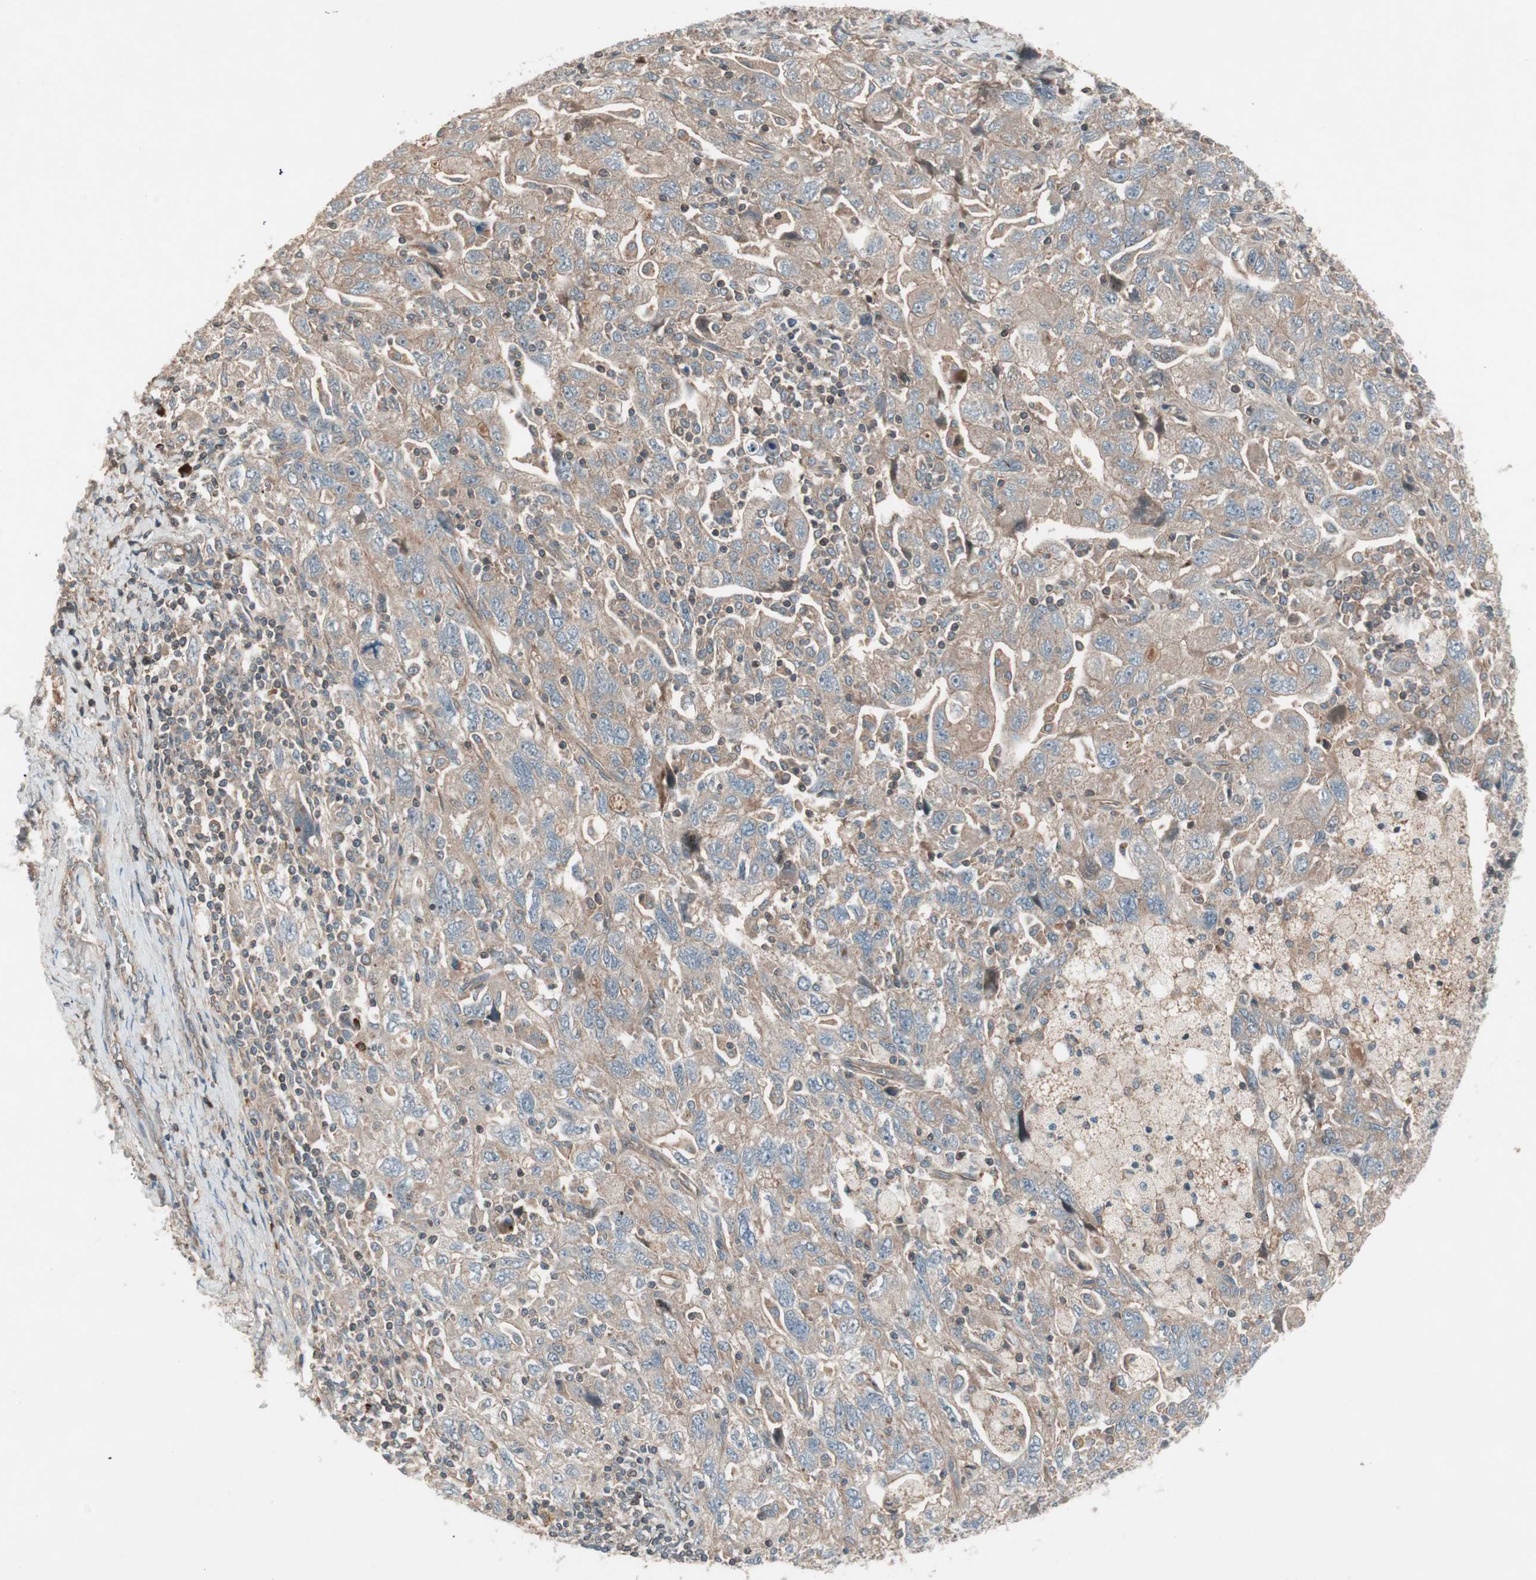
{"staining": {"intensity": "moderate", "quantity": ">75%", "location": "cytoplasmic/membranous"}, "tissue": "ovarian cancer", "cell_type": "Tumor cells", "image_type": "cancer", "snomed": [{"axis": "morphology", "description": "Carcinoma, NOS"}, {"axis": "morphology", "description": "Cystadenocarcinoma, serous, NOS"}, {"axis": "topography", "description": "Ovary"}], "caption": "Tumor cells exhibit medium levels of moderate cytoplasmic/membranous positivity in about >75% of cells in ovarian cancer (serous cystadenocarcinoma).", "gene": "TFPI", "patient": {"sex": "female", "age": 69}}